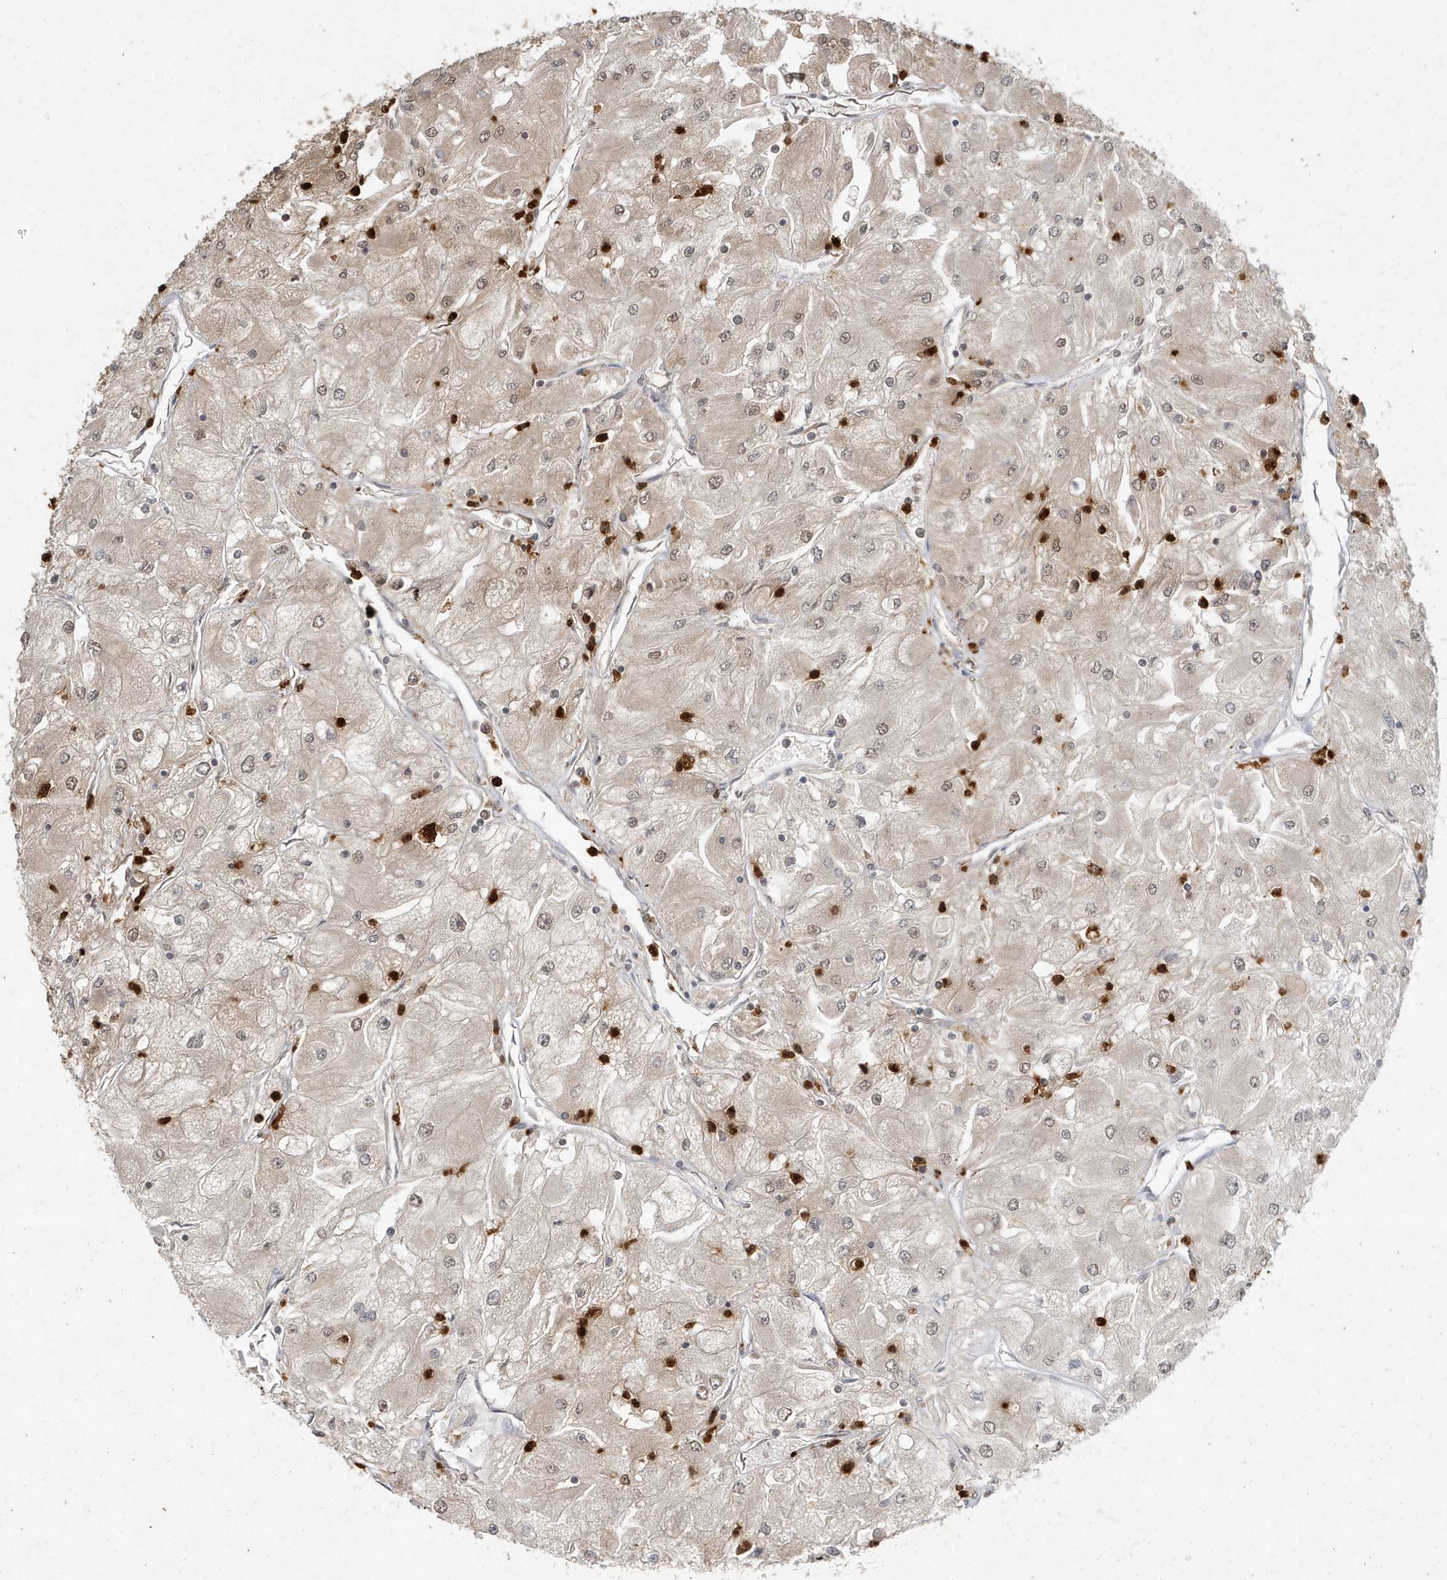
{"staining": {"intensity": "weak", "quantity": "<25%", "location": "cytoplasmic/membranous,nuclear"}, "tissue": "renal cancer", "cell_type": "Tumor cells", "image_type": "cancer", "snomed": [{"axis": "morphology", "description": "Adenocarcinoma, NOS"}, {"axis": "topography", "description": "Kidney"}], "caption": "Image shows no protein positivity in tumor cells of adenocarcinoma (renal) tissue.", "gene": "DEFA1", "patient": {"sex": "male", "age": 80}}